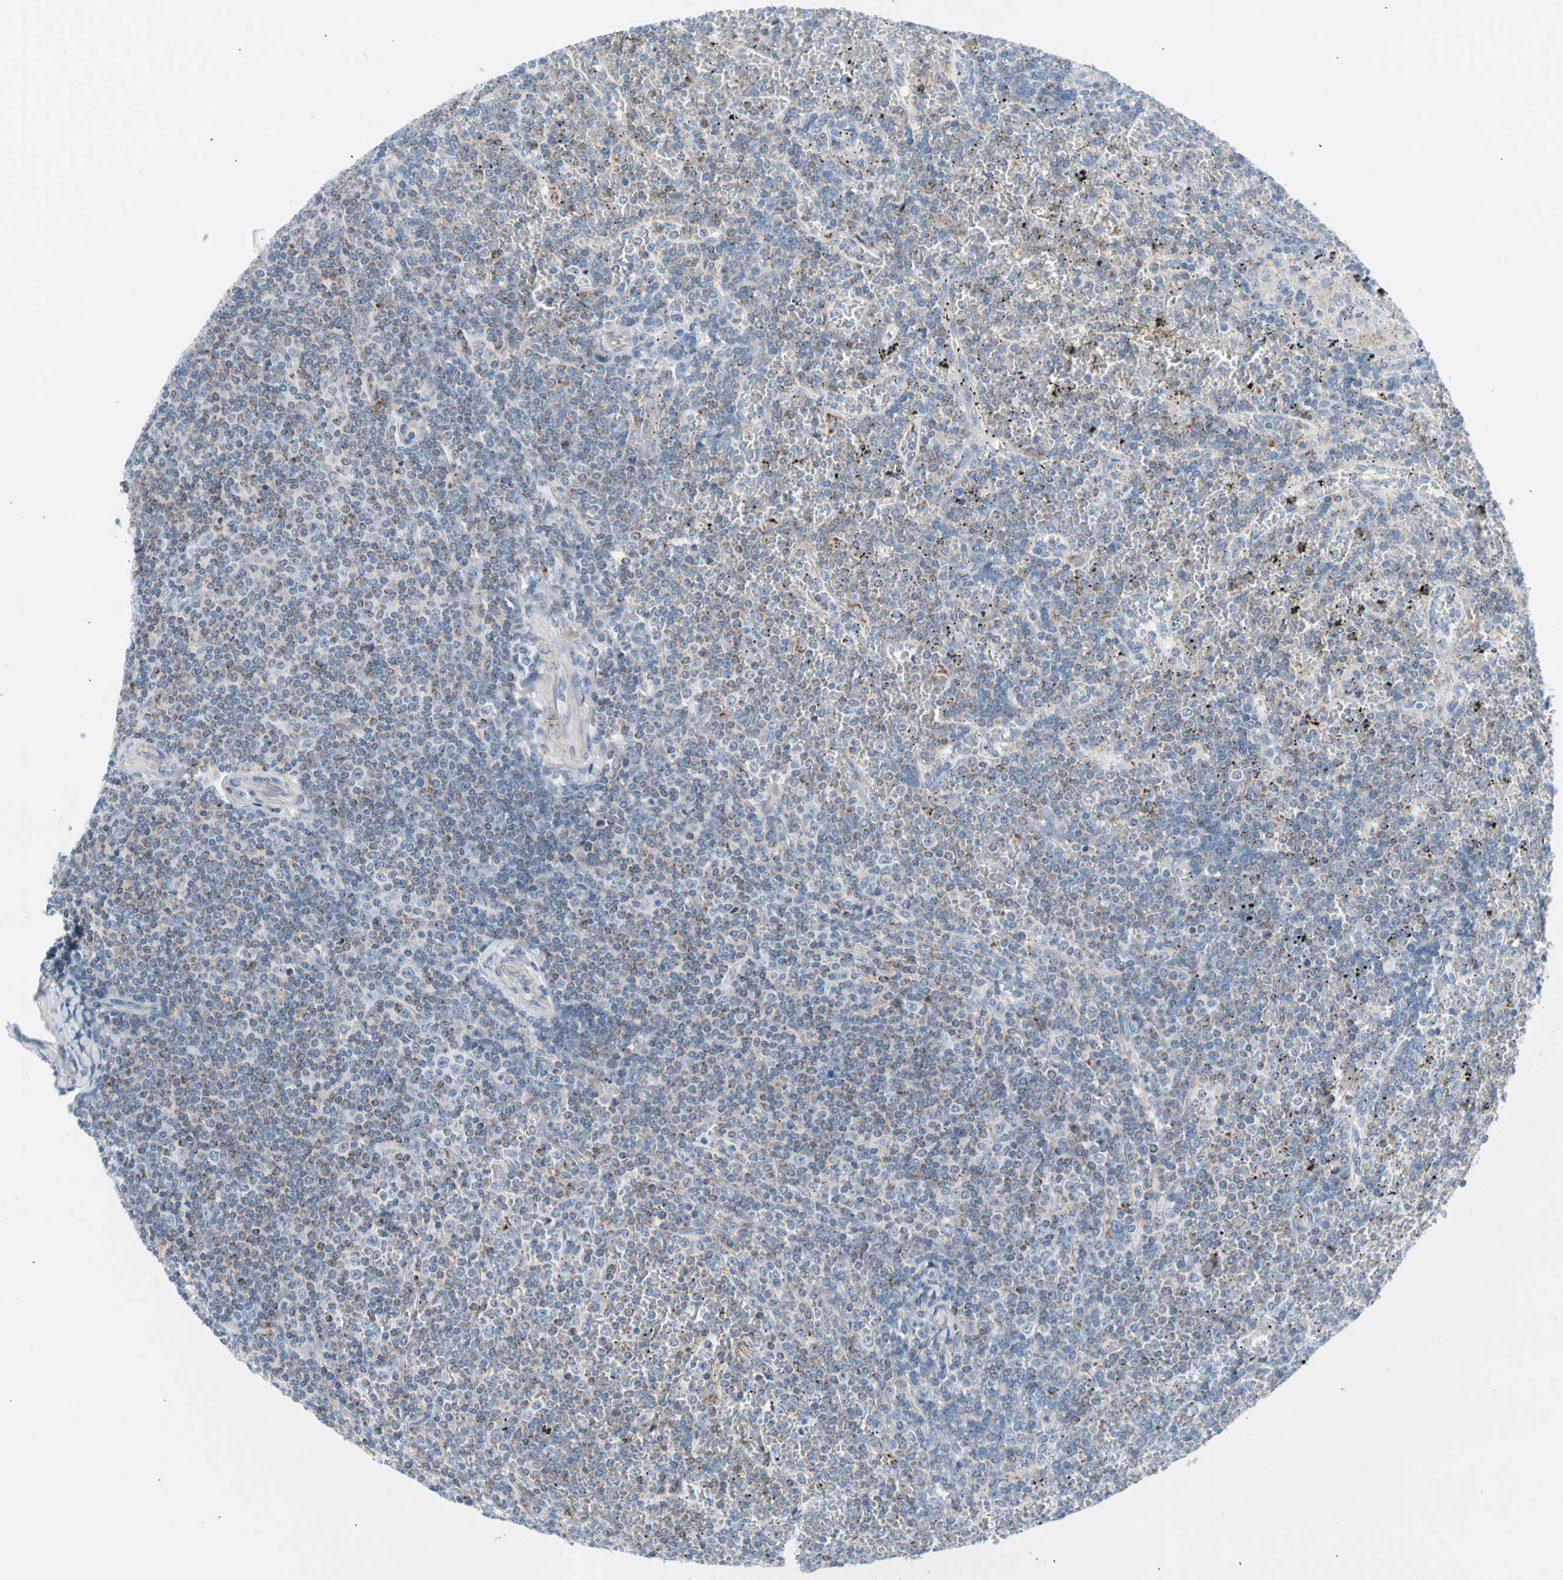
{"staining": {"intensity": "weak", "quantity": "<25%", "location": "cytoplasmic/membranous"}, "tissue": "lymphoma", "cell_type": "Tumor cells", "image_type": "cancer", "snomed": [{"axis": "morphology", "description": "Malignant lymphoma, non-Hodgkin's type, Low grade"}, {"axis": "topography", "description": "Spleen"}], "caption": "Immunohistochemical staining of human lymphoma displays no significant expression in tumor cells. (Immunohistochemistry (ihc), brightfield microscopy, high magnification).", "gene": "HK1", "patient": {"sex": "female", "age": 19}}